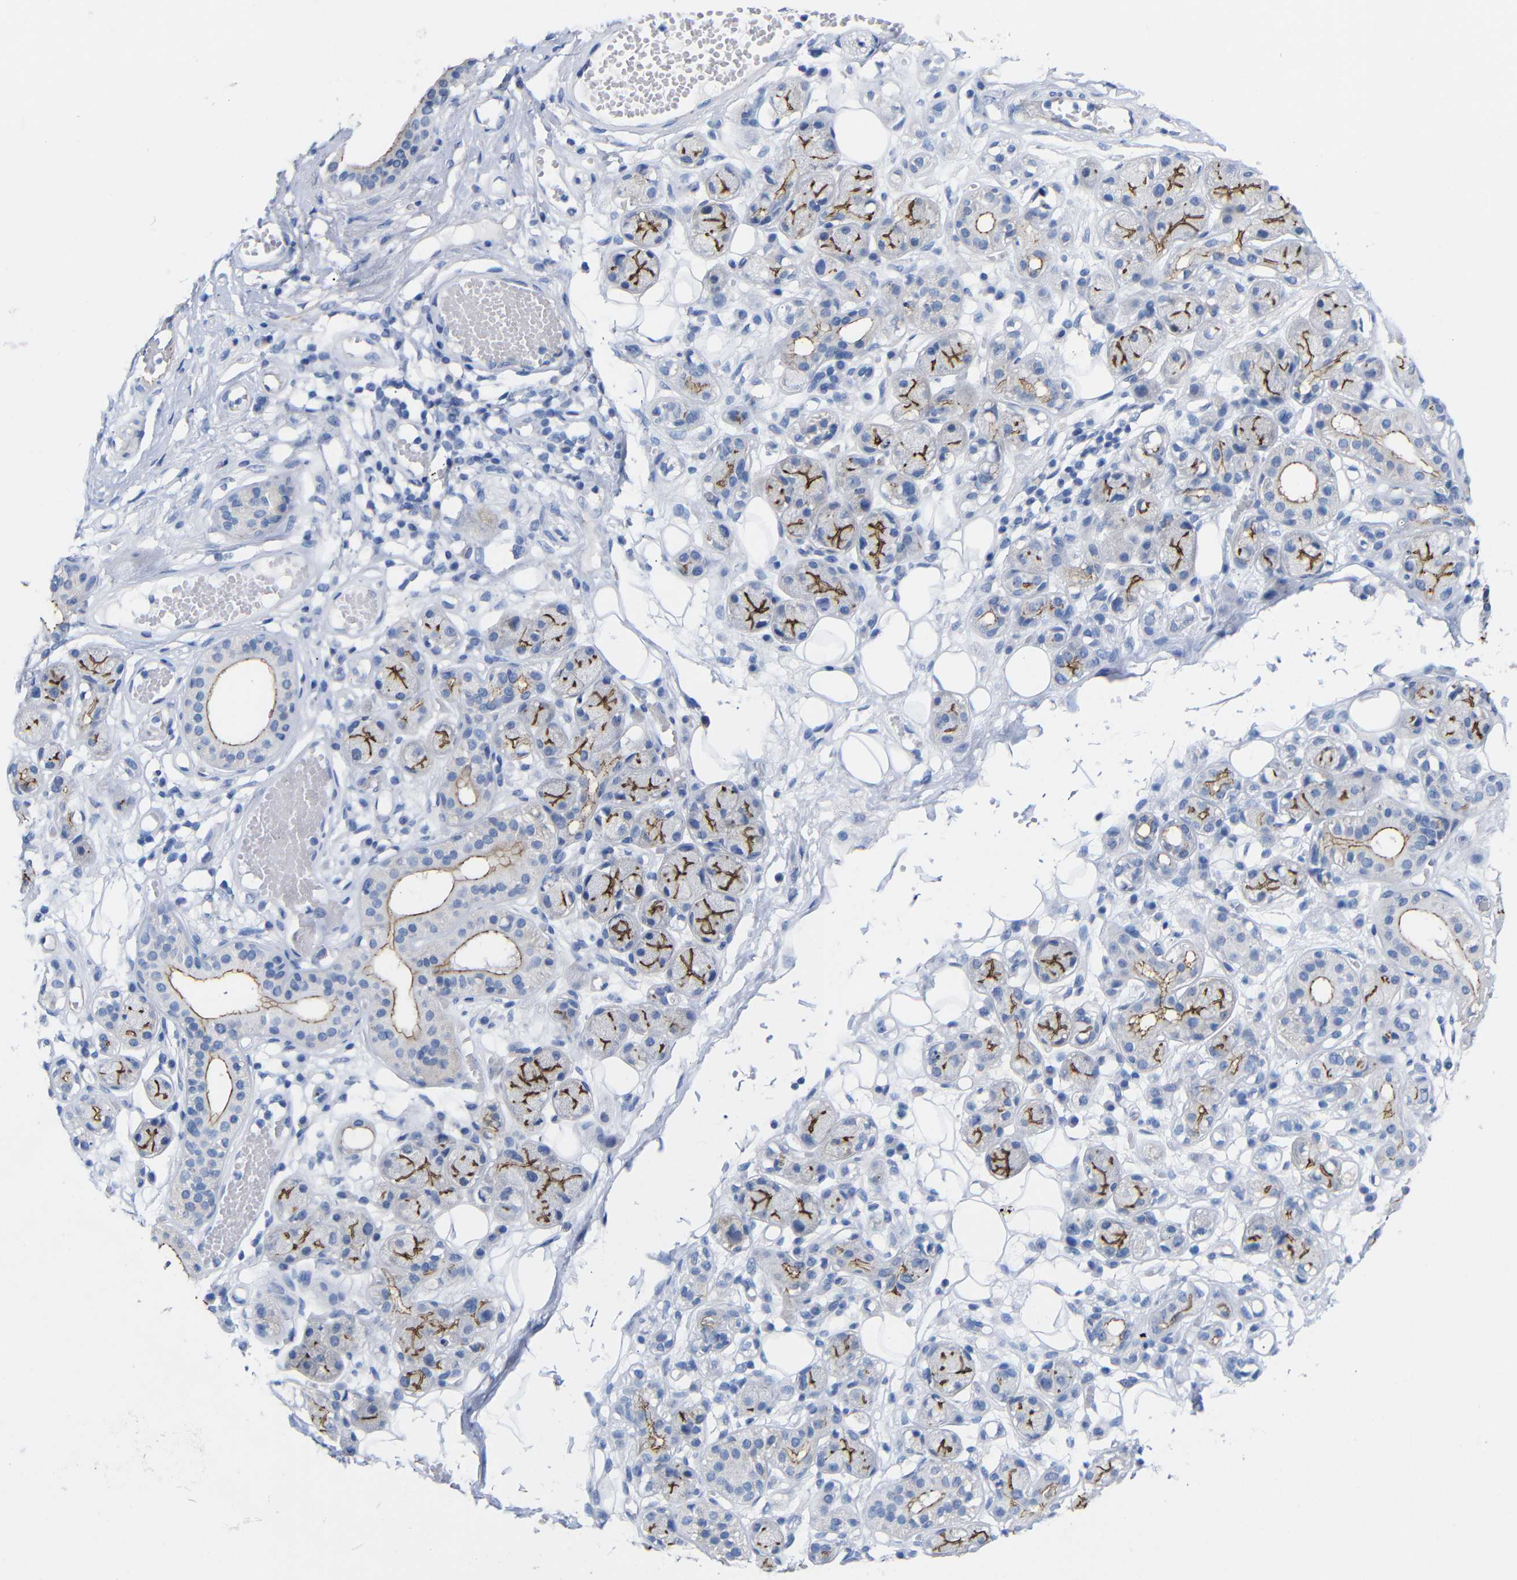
{"staining": {"intensity": "negative", "quantity": "none", "location": "none"}, "tissue": "adipose tissue", "cell_type": "Adipocytes", "image_type": "normal", "snomed": [{"axis": "morphology", "description": "Normal tissue, NOS"}, {"axis": "morphology", "description": "Inflammation, NOS"}, {"axis": "topography", "description": "Vascular tissue"}, {"axis": "topography", "description": "Salivary gland"}], "caption": "DAB immunohistochemical staining of benign adipose tissue reveals no significant expression in adipocytes.", "gene": "CGNL1", "patient": {"sex": "female", "age": 75}}